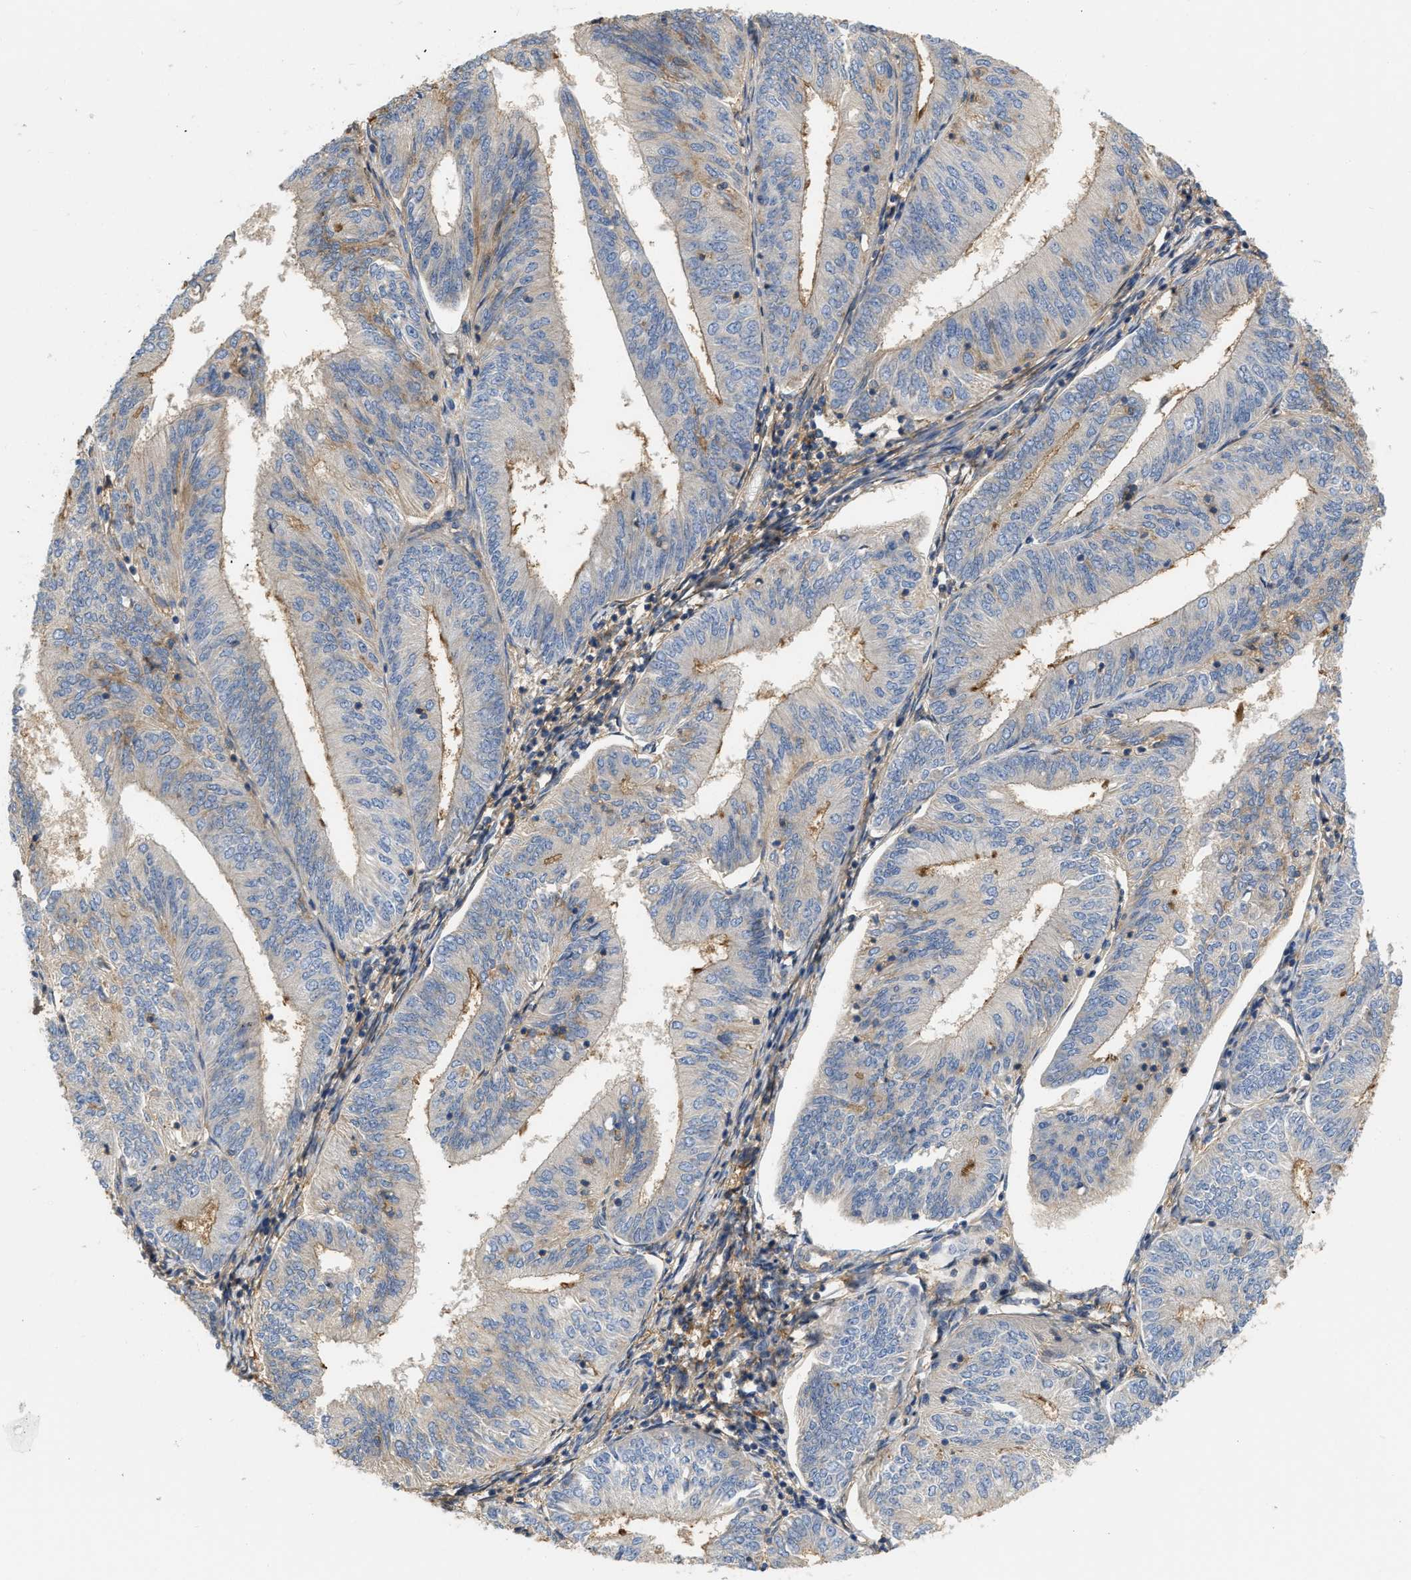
{"staining": {"intensity": "moderate", "quantity": "25%-75%", "location": "cytoplasmic/membranous"}, "tissue": "endometrial cancer", "cell_type": "Tumor cells", "image_type": "cancer", "snomed": [{"axis": "morphology", "description": "Adenocarcinoma, NOS"}, {"axis": "topography", "description": "Endometrium"}], "caption": "A medium amount of moderate cytoplasmic/membranous positivity is present in about 25%-75% of tumor cells in endometrial cancer (adenocarcinoma) tissue. The staining is performed using DAB brown chromogen to label protein expression. The nuclei are counter-stained blue using hematoxylin.", "gene": "GNB4", "patient": {"sex": "female", "age": 58}}